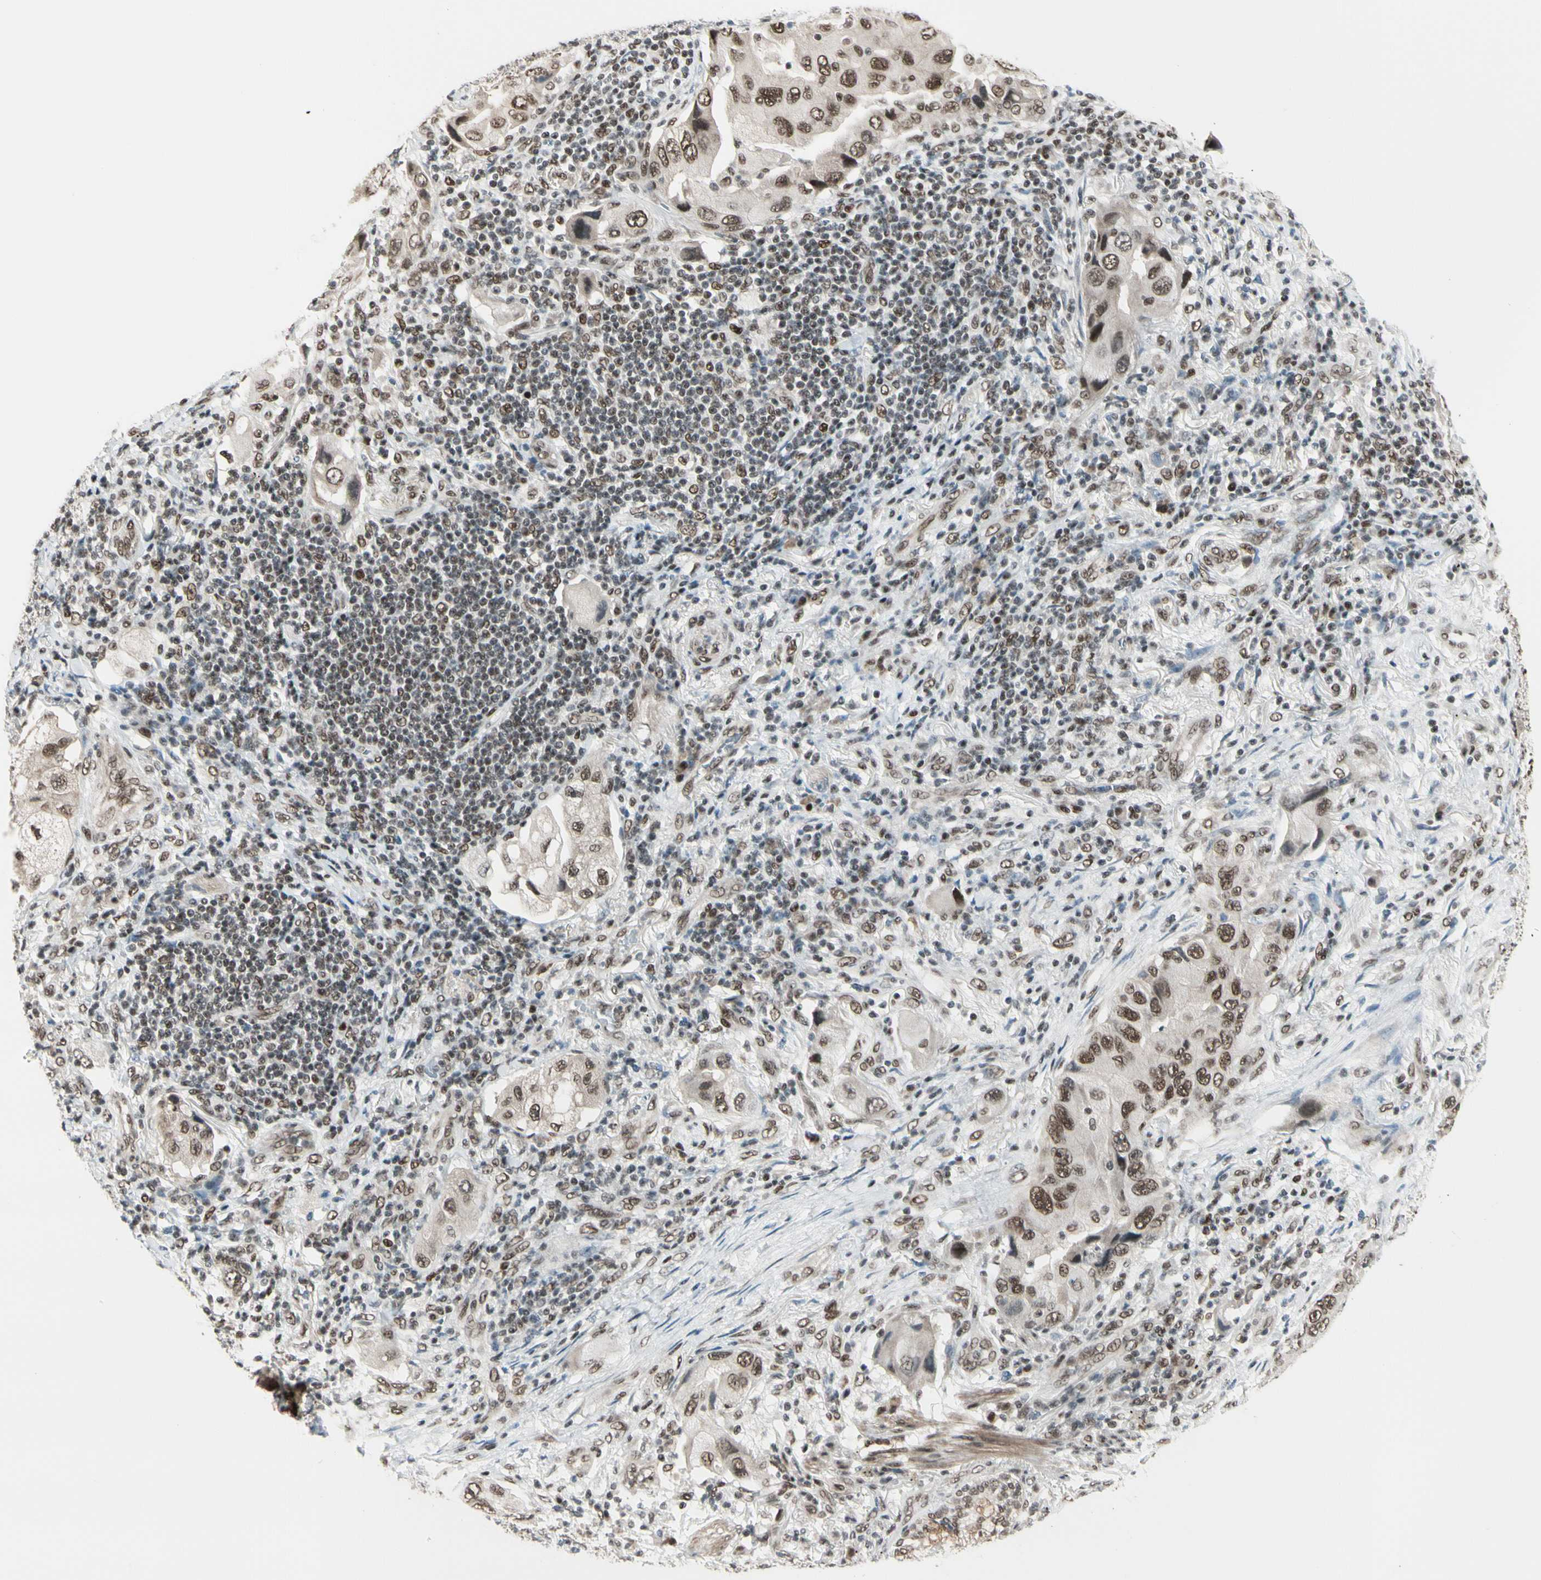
{"staining": {"intensity": "moderate", "quantity": ">75%", "location": "nuclear"}, "tissue": "lung cancer", "cell_type": "Tumor cells", "image_type": "cancer", "snomed": [{"axis": "morphology", "description": "Adenocarcinoma, NOS"}, {"axis": "topography", "description": "Lung"}], "caption": "Tumor cells display medium levels of moderate nuclear staining in approximately >75% of cells in adenocarcinoma (lung). Nuclei are stained in blue.", "gene": "CHAMP1", "patient": {"sex": "female", "age": 65}}